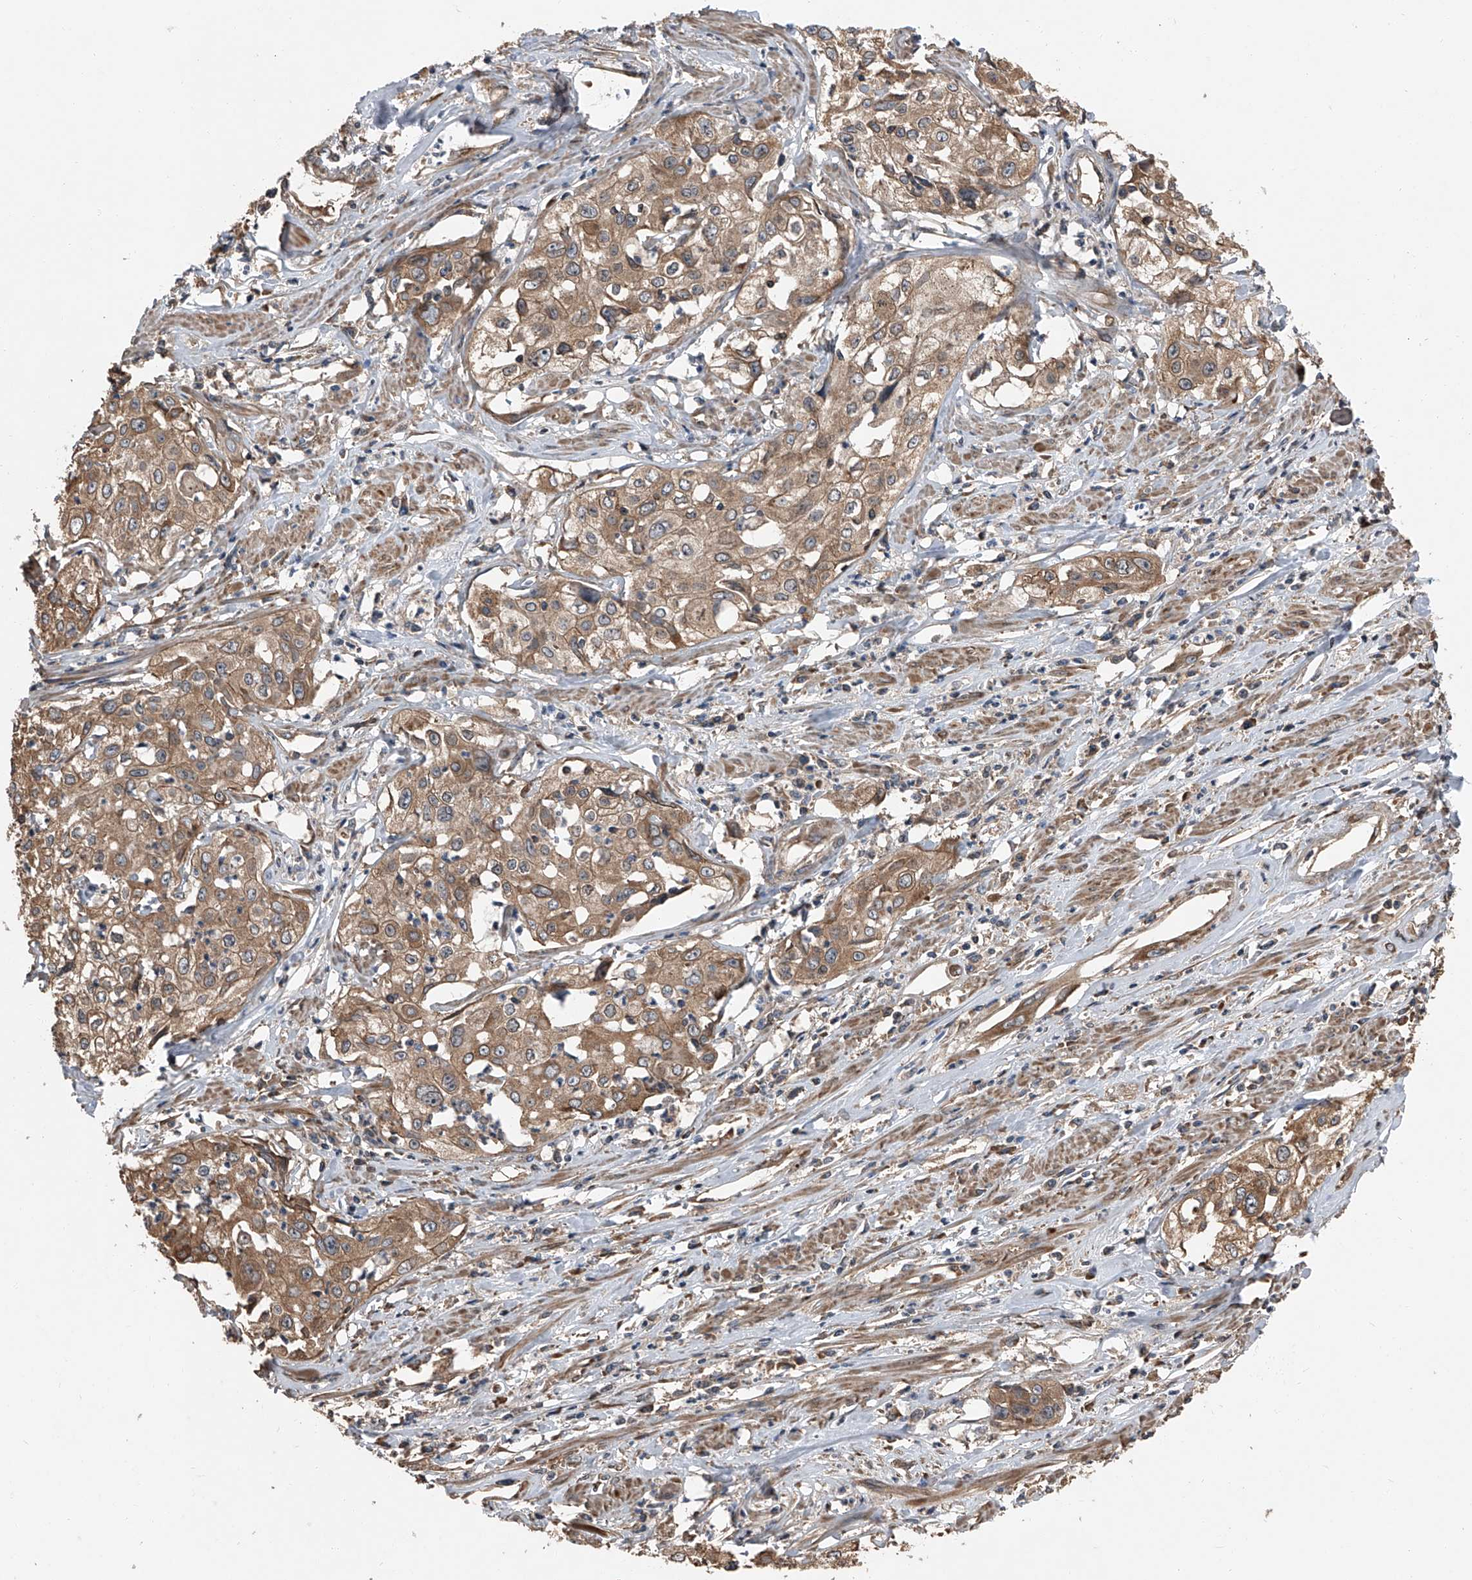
{"staining": {"intensity": "moderate", "quantity": ">75%", "location": "cytoplasmic/membranous"}, "tissue": "cervical cancer", "cell_type": "Tumor cells", "image_type": "cancer", "snomed": [{"axis": "morphology", "description": "Squamous cell carcinoma, NOS"}, {"axis": "topography", "description": "Cervix"}], "caption": "Cervical squamous cell carcinoma tissue shows moderate cytoplasmic/membranous positivity in approximately >75% of tumor cells The staining is performed using DAB brown chromogen to label protein expression. The nuclei are counter-stained blue using hematoxylin.", "gene": "KCNJ2", "patient": {"sex": "female", "age": 31}}